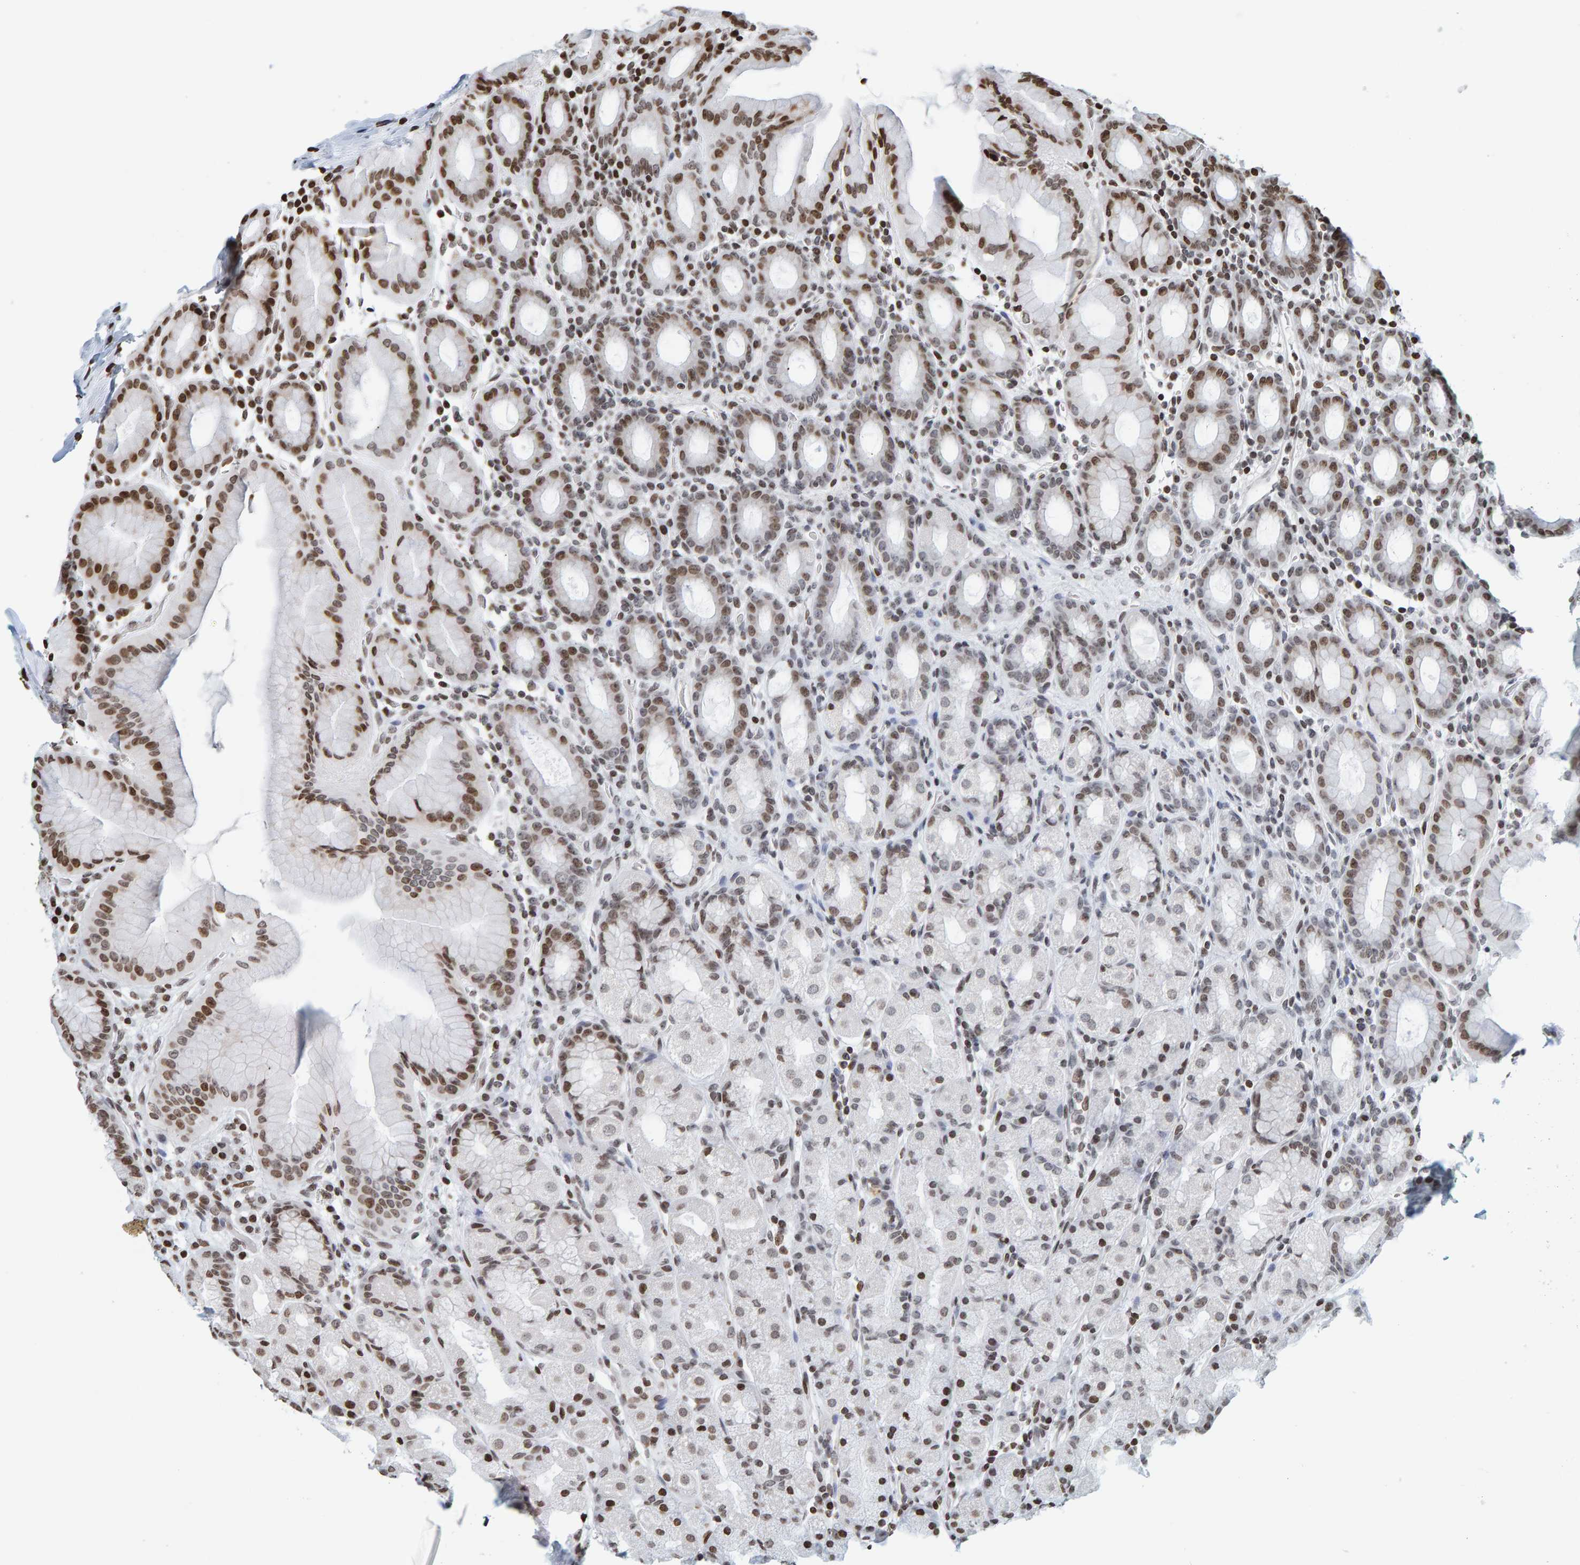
{"staining": {"intensity": "moderate", "quantity": "25%-75%", "location": "nuclear"}, "tissue": "stomach", "cell_type": "Glandular cells", "image_type": "normal", "snomed": [{"axis": "morphology", "description": "Normal tissue, NOS"}, {"axis": "topography", "description": "Stomach, upper"}], "caption": "The histopathology image demonstrates a brown stain indicating the presence of a protein in the nuclear of glandular cells in stomach. (Stains: DAB (3,3'-diaminobenzidine) in brown, nuclei in blue, Microscopy: brightfield microscopy at high magnification).", "gene": "BRF2", "patient": {"sex": "male", "age": 68}}